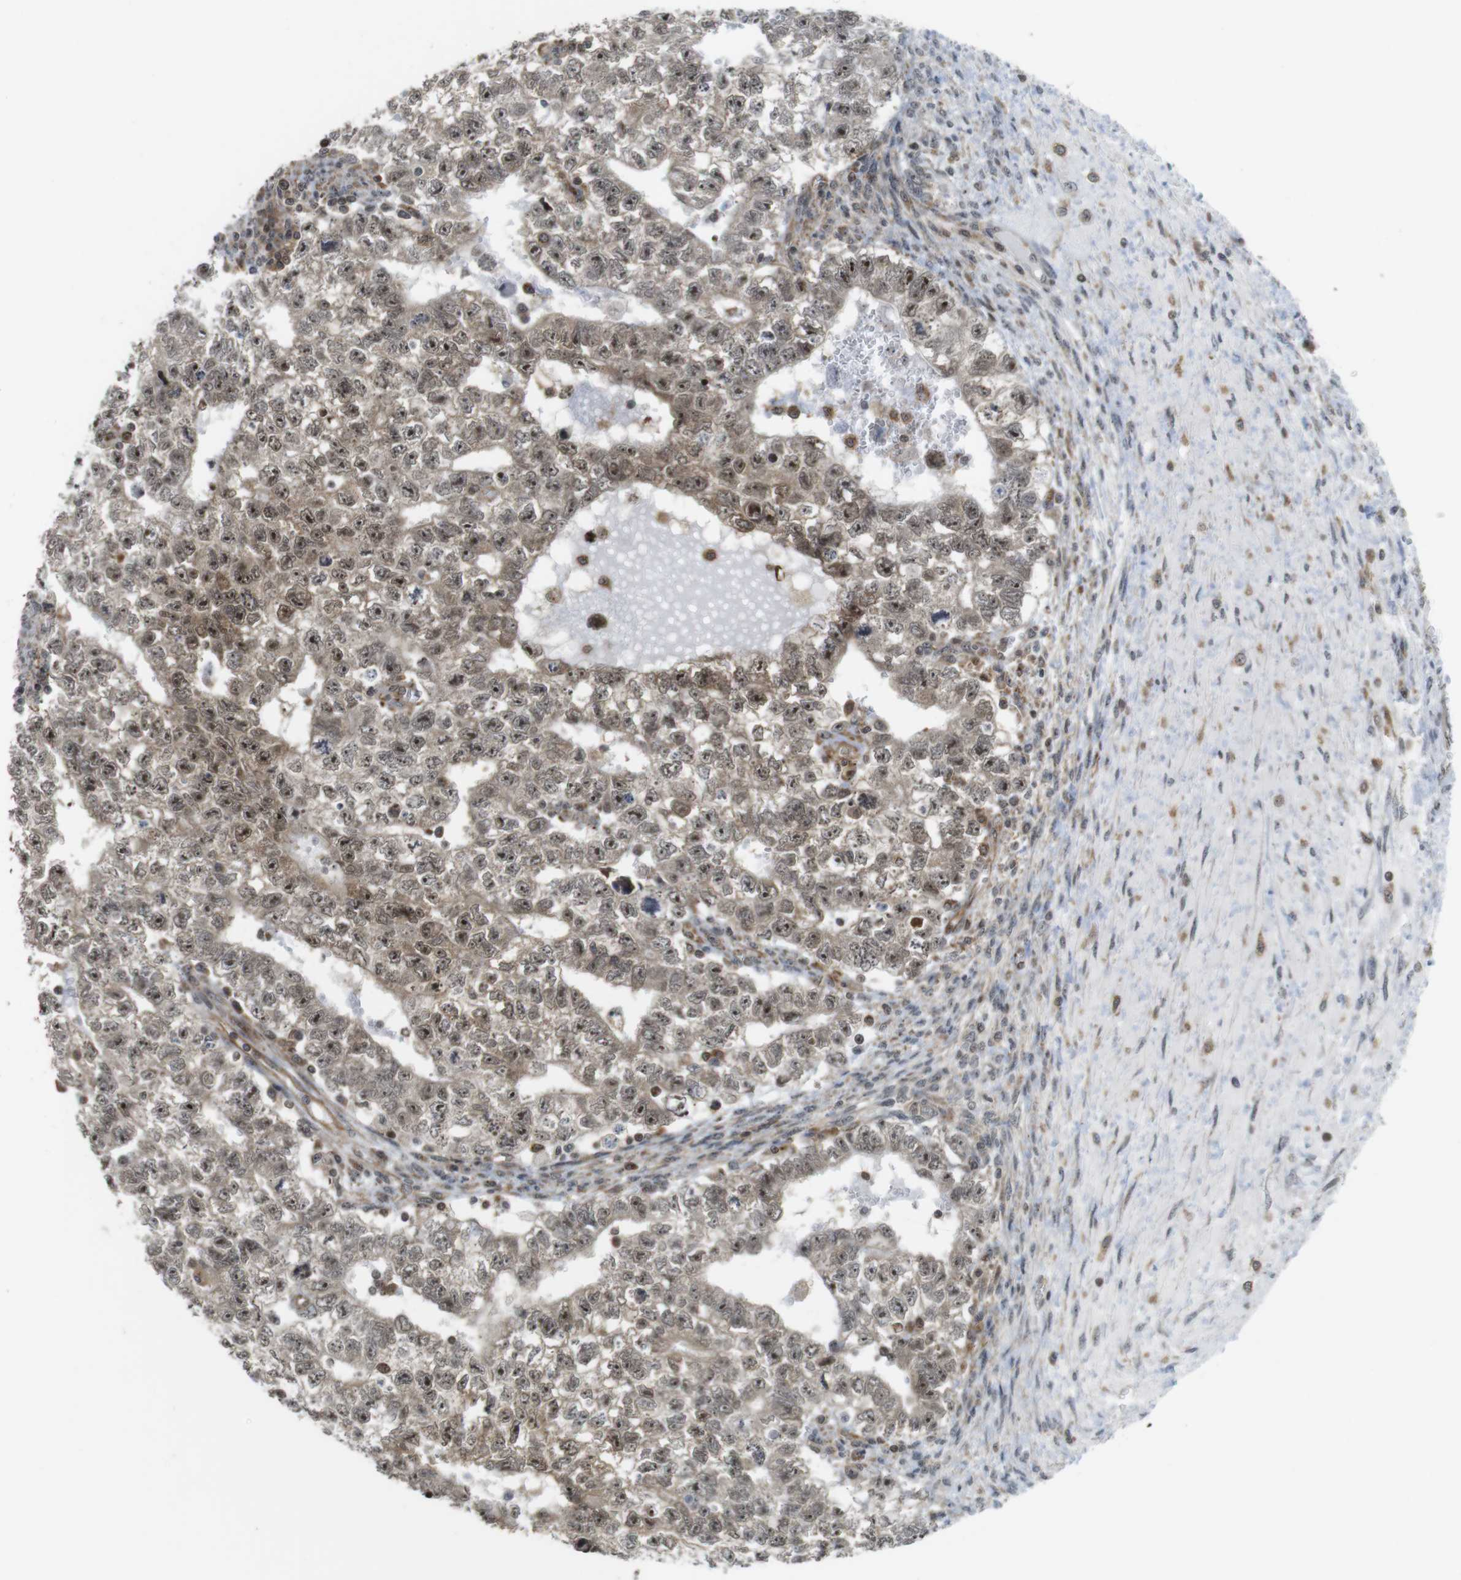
{"staining": {"intensity": "moderate", "quantity": ">75%", "location": "cytoplasmic/membranous,nuclear"}, "tissue": "testis cancer", "cell_type": "Tumor cells", "image_type": "cancer", "snomed": [{"axis": "morphology", "description": "Seminoma, NOS"}, {"axis": "morphology", "description": "Carcinoma, Embryonal, NOS"}, {"axis": "topography", "description": "Testis"}], "caption": "Immunohistochemical staining of human testis cancer (embryonal carcinoma) shows moderate cytoplasmic/membranous and nuclear protein expression in about >75% of tumor cells.", "gene": "CC2D1A", "patient": {"sex": "male", "age": 38}}